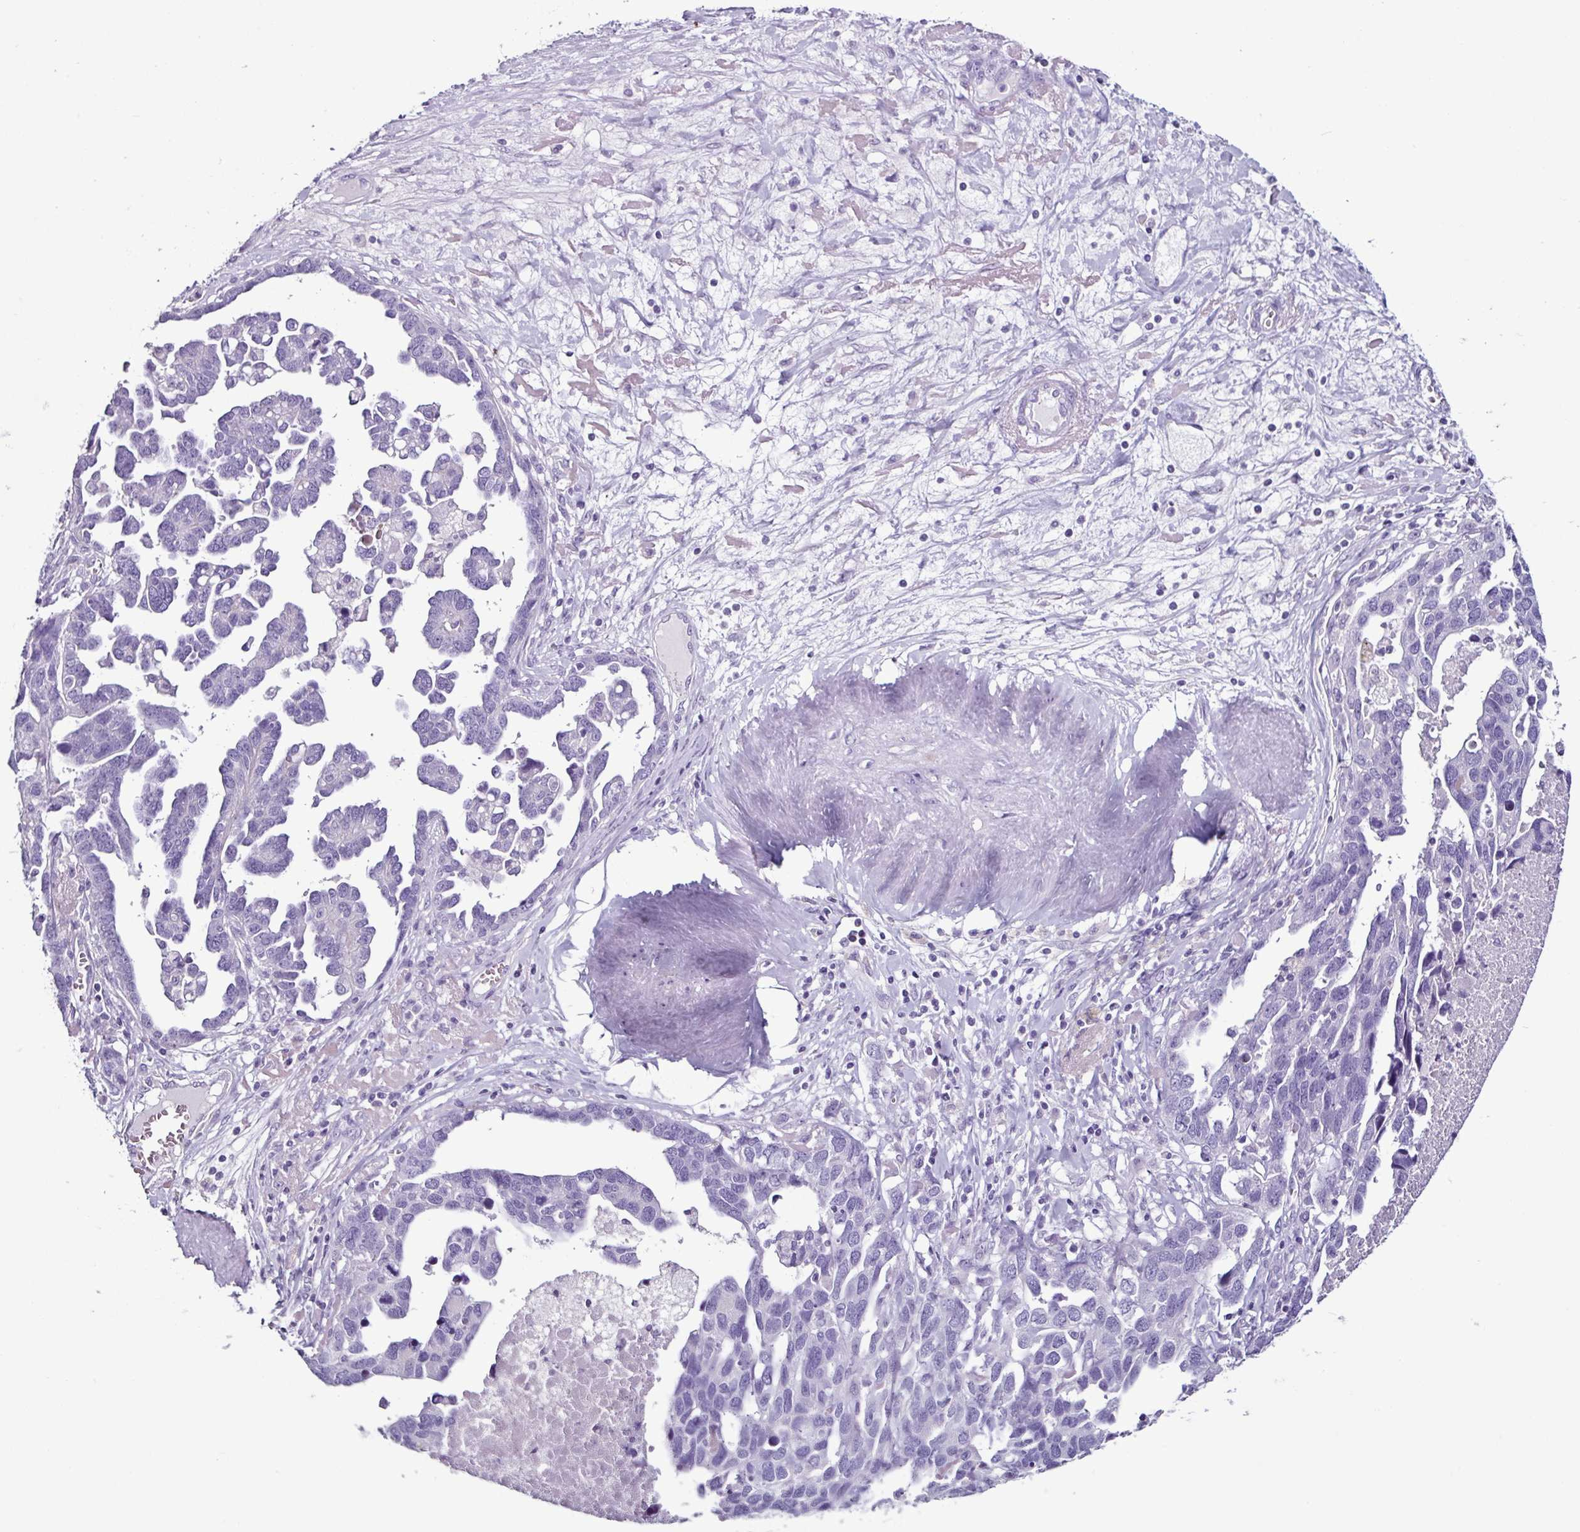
{"staining": {"intensity": "negative", "quantity": "none", "location": "none"}, "tissue": "ovarian cancer", "cell_type": "Tumor cells", "image_type": "cancer", "snomed": [{"axis": "morphology", "description": "Cystadenocarcinoma, serous, NOS"}, {"axis": "topography", "description": "Ovary"}], "caption": "A micrograph of human ovarian serous cystadenocarcinoma is negative for staining in tumor cells.", "gene": "GLP2R", "patient": {"sex": "female", "age": 54}}